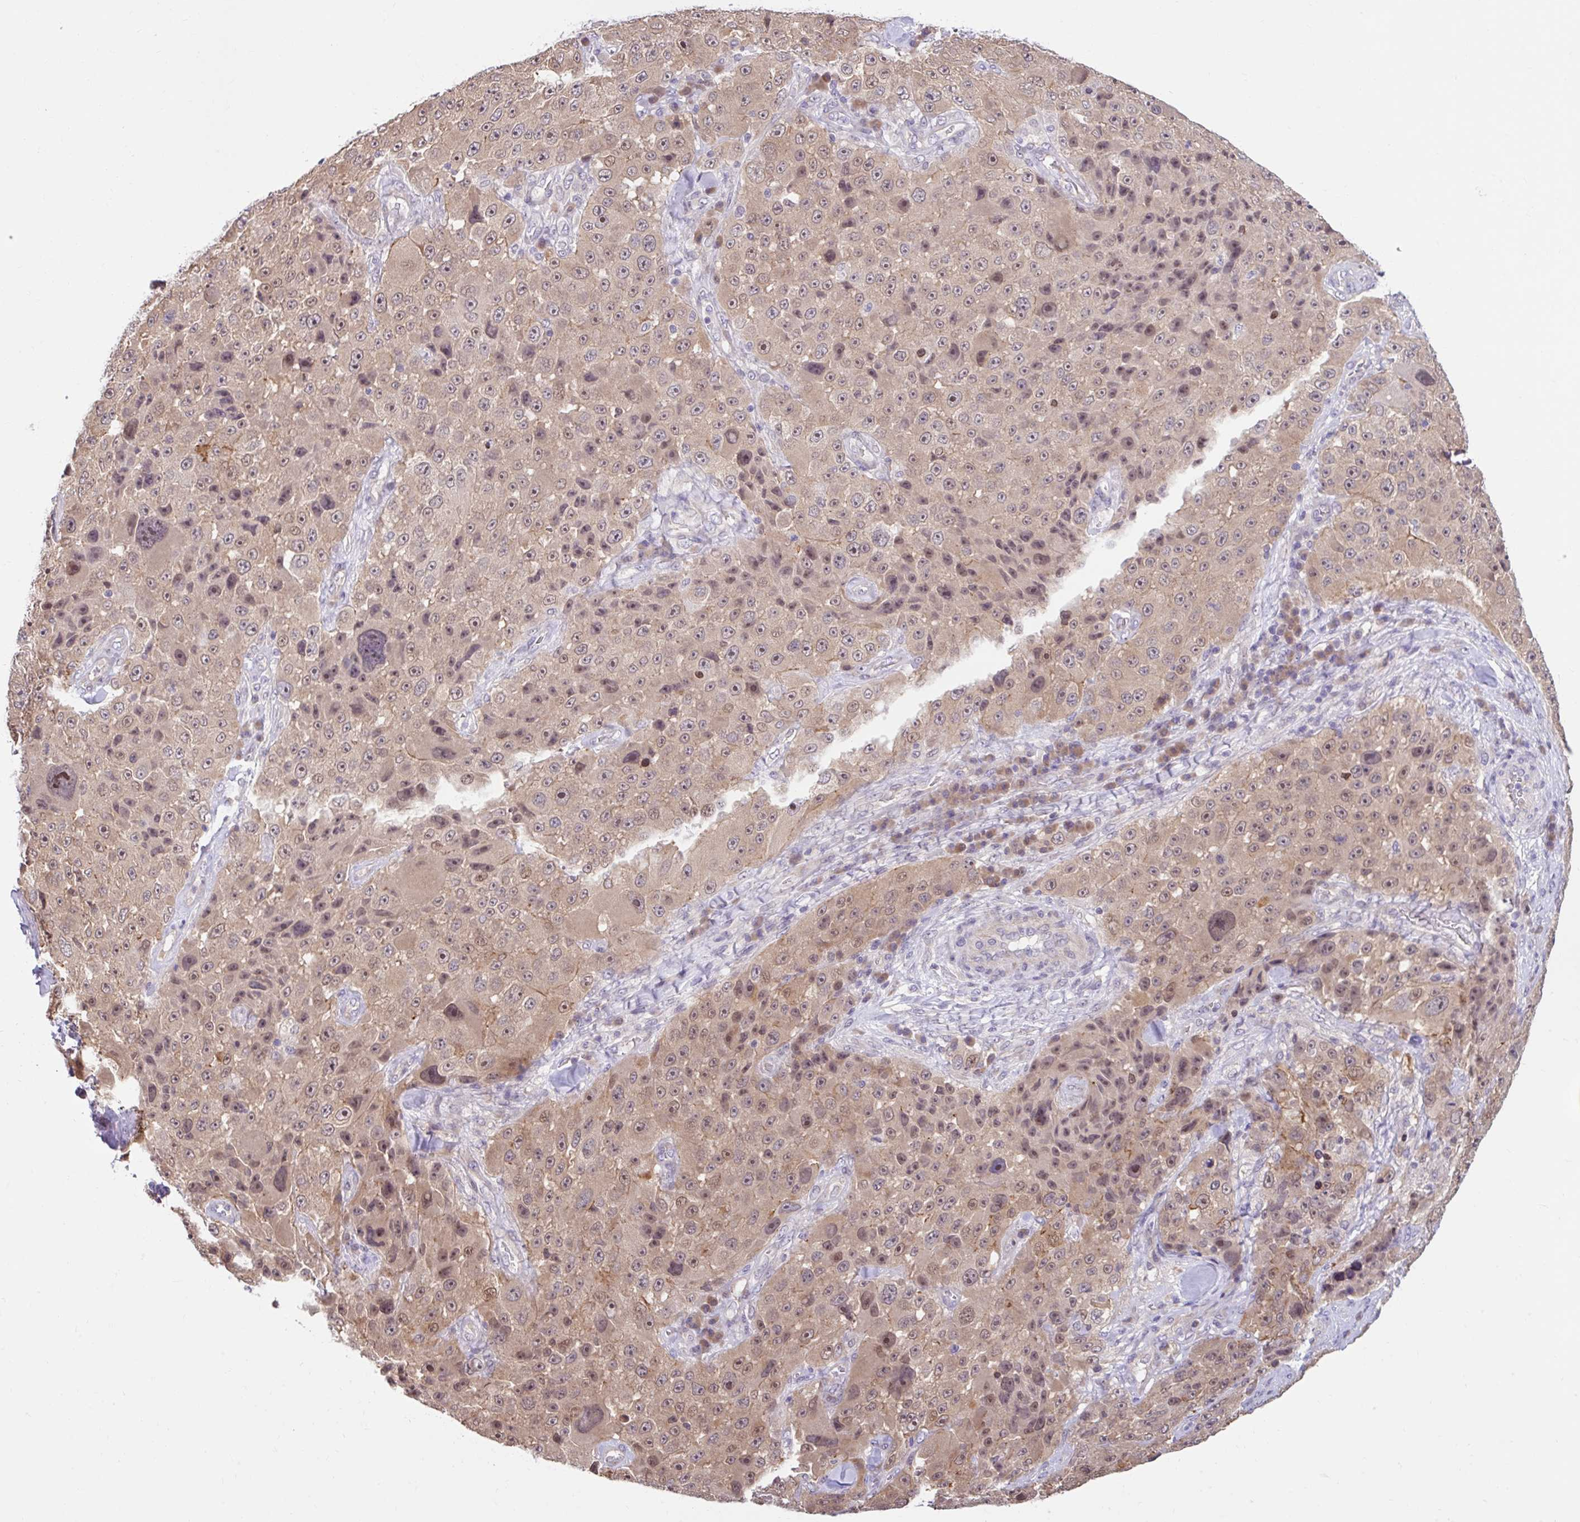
{"staining": {"intensity": "weak", "quantity": ">75%", "location": "cytoplasmic/membranous,nuclear"}, "tissue": "melanoma", "cell_type": "Tumor cells", "image_type": "cancer", "snomed": [{"axis": "morphology", "description": "Malignant melanoma, Metastatic site"}, {"axis": "topography", "description": "Lymph node"}], "caption": "Melanoma was stained to show a protein in brown. There is low levels of weak cytoplasmic/membranous and nuclear staining in approximately >75% of tumor cells.", "gene": "NT5C1B", "patient": {"sex": "male", "age": 62}}